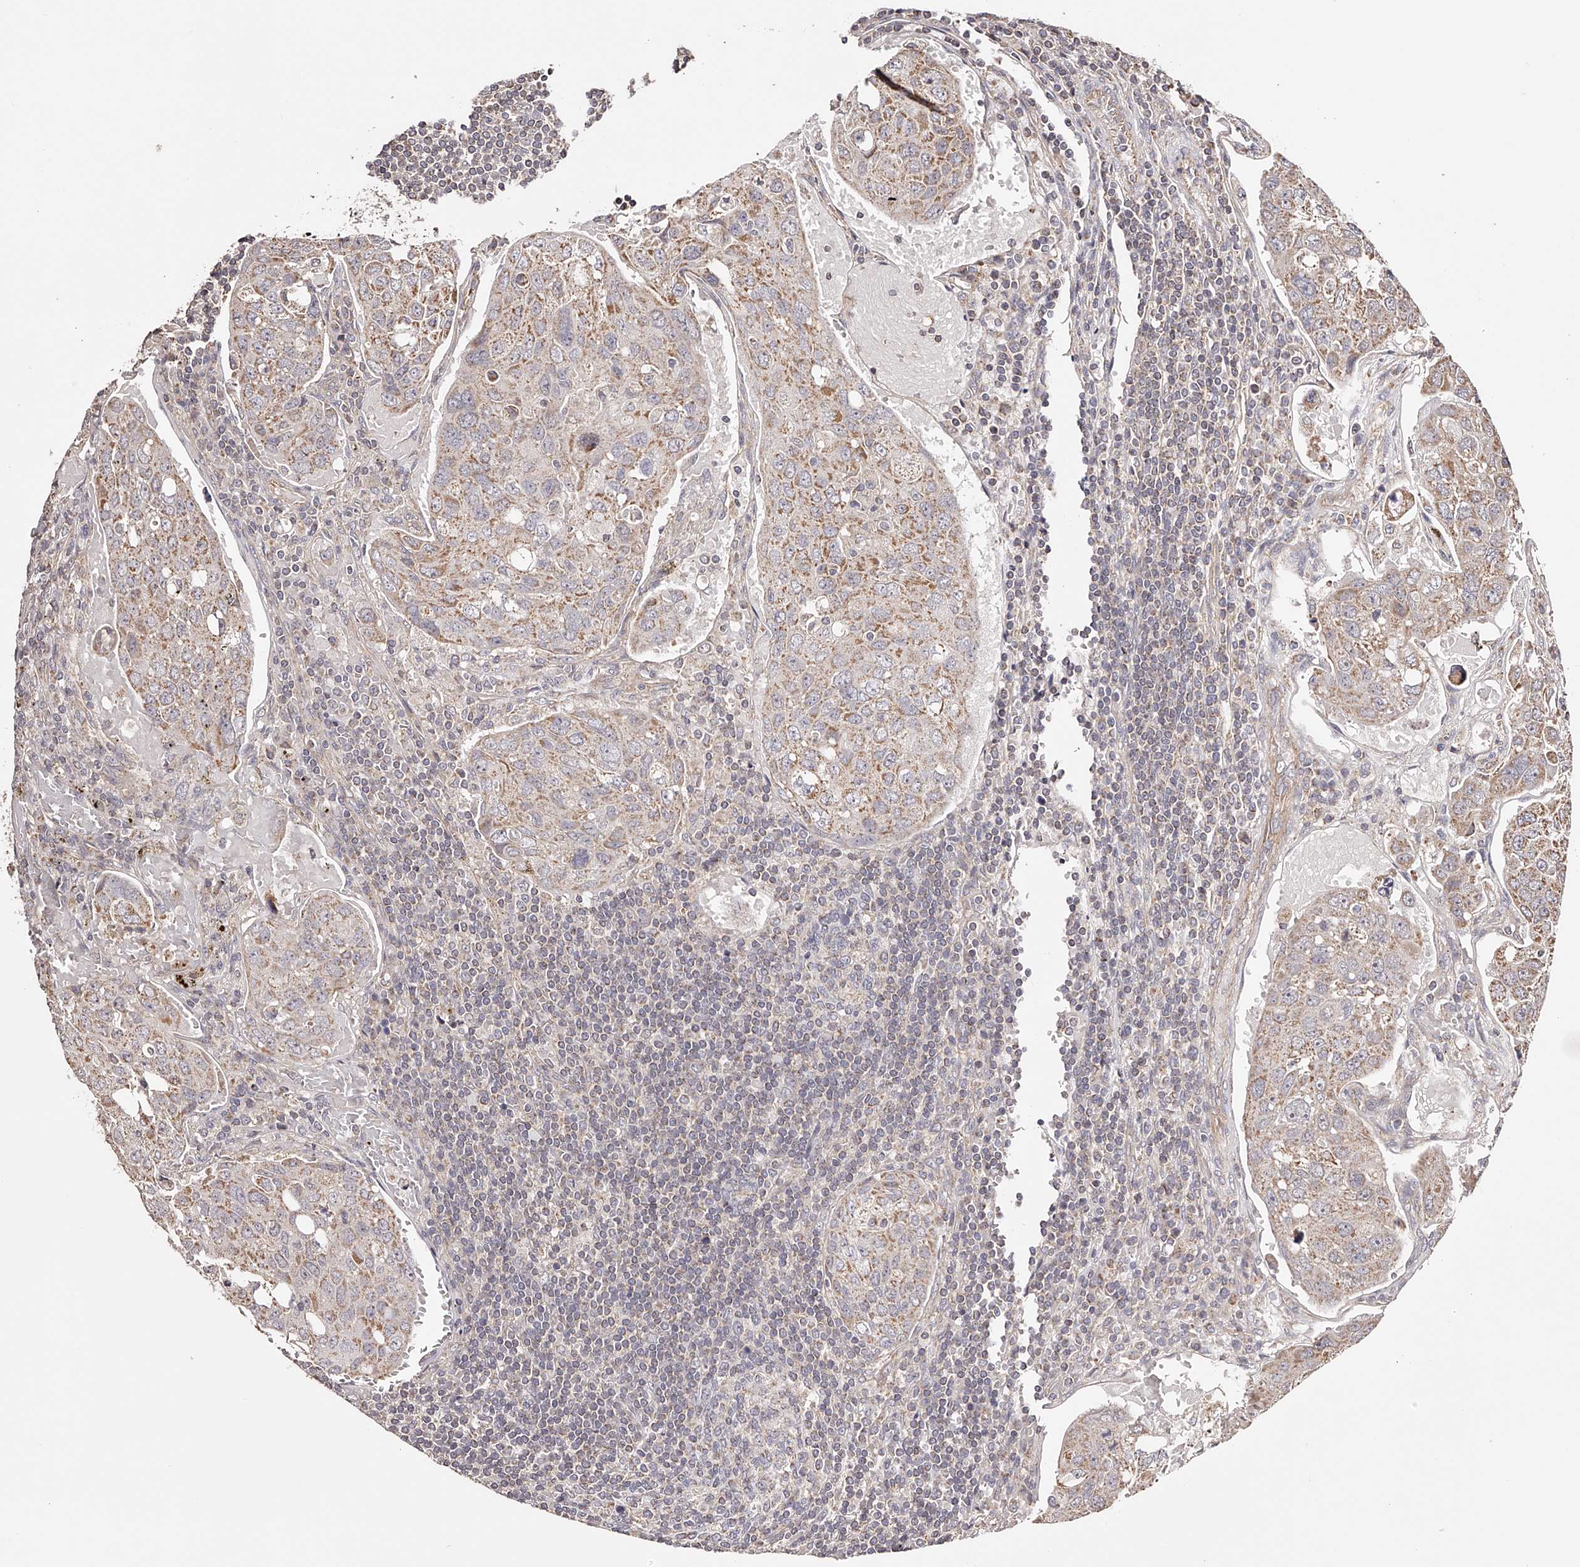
{"staining": {"intensity": "moderate", "quantity": "<25%", "location": "cytoplasmic/membranous"}, "tissue": "urothelial cancer", "cell_type": "Tumor cells", "image_type": "cancer", "snomed": [{"axis": "morphology", "description": "Urothelial carcinoma, High grade"}, {"axis": "topography", "description": "Lymph node"}, {"axis": "topography", "description": "Urinary bladder"}], "caption": "Urothelial cancer stained with IHC shows moderate cytoplasmic/membranous expression in about <25% of tumor cells.", "gene": "USP21", "patient": {"sex": "male", "age": 51}}